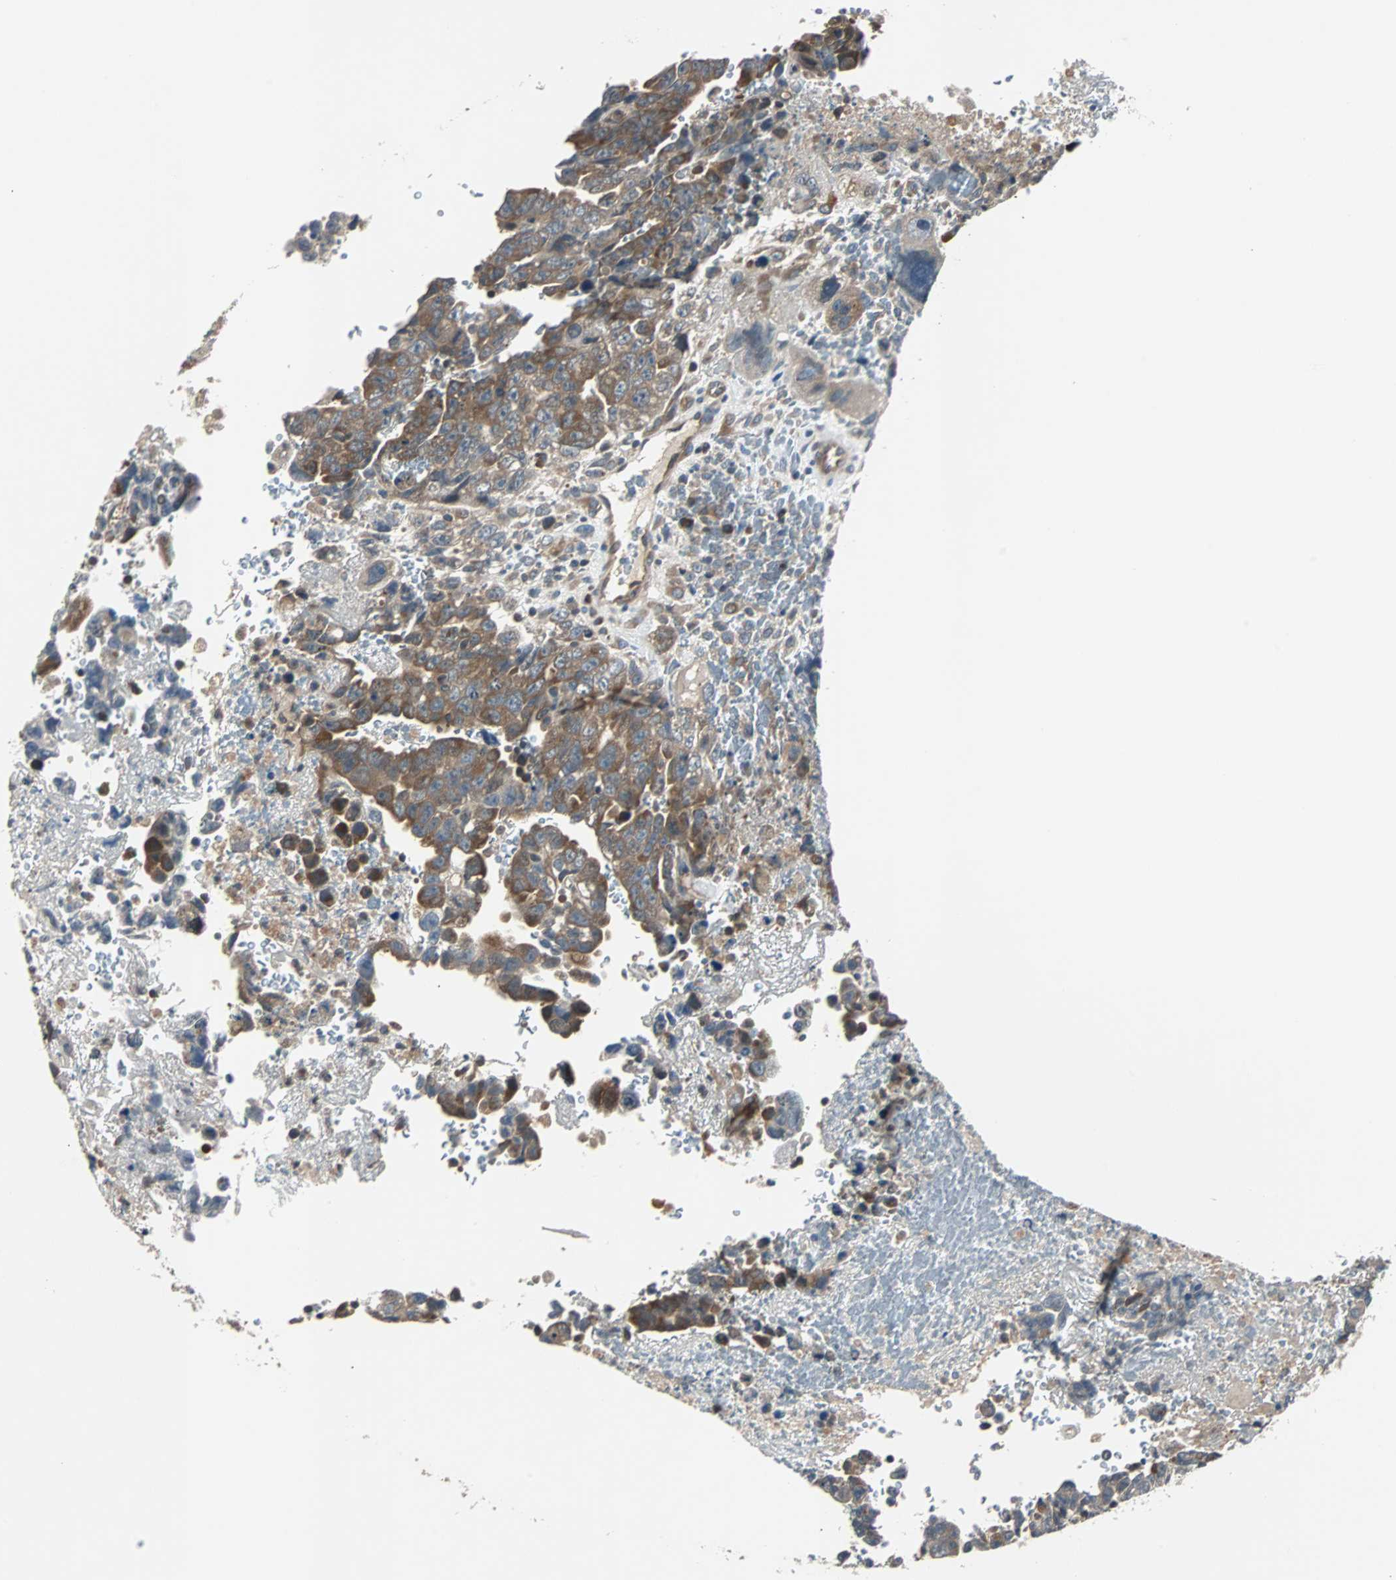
{"staining": {"intensity": "moderate", "quantity": ">75%", "location": "cytoplasmic/membranous"}, "tissue": "testis cancer", "cell_type": "Tumor cells", "image_type": "cancer", "snomed": [{"axis": "morphology", "description": "Carcinoma, Embryonal, NOS"}, {"axis": "topography", "description": "Testis"}], "caption": "This micrograph displays testis embryonal carcinoma stained with immunohistochemistry (IHC) to label a protein in brown. The cytoplasmic/membranous of tumor cells show moderate positivity for the protein. Nuclei are counter-stained blue.", "gene": "ARF1", "patient": {"sex": "male", "age": 28}}